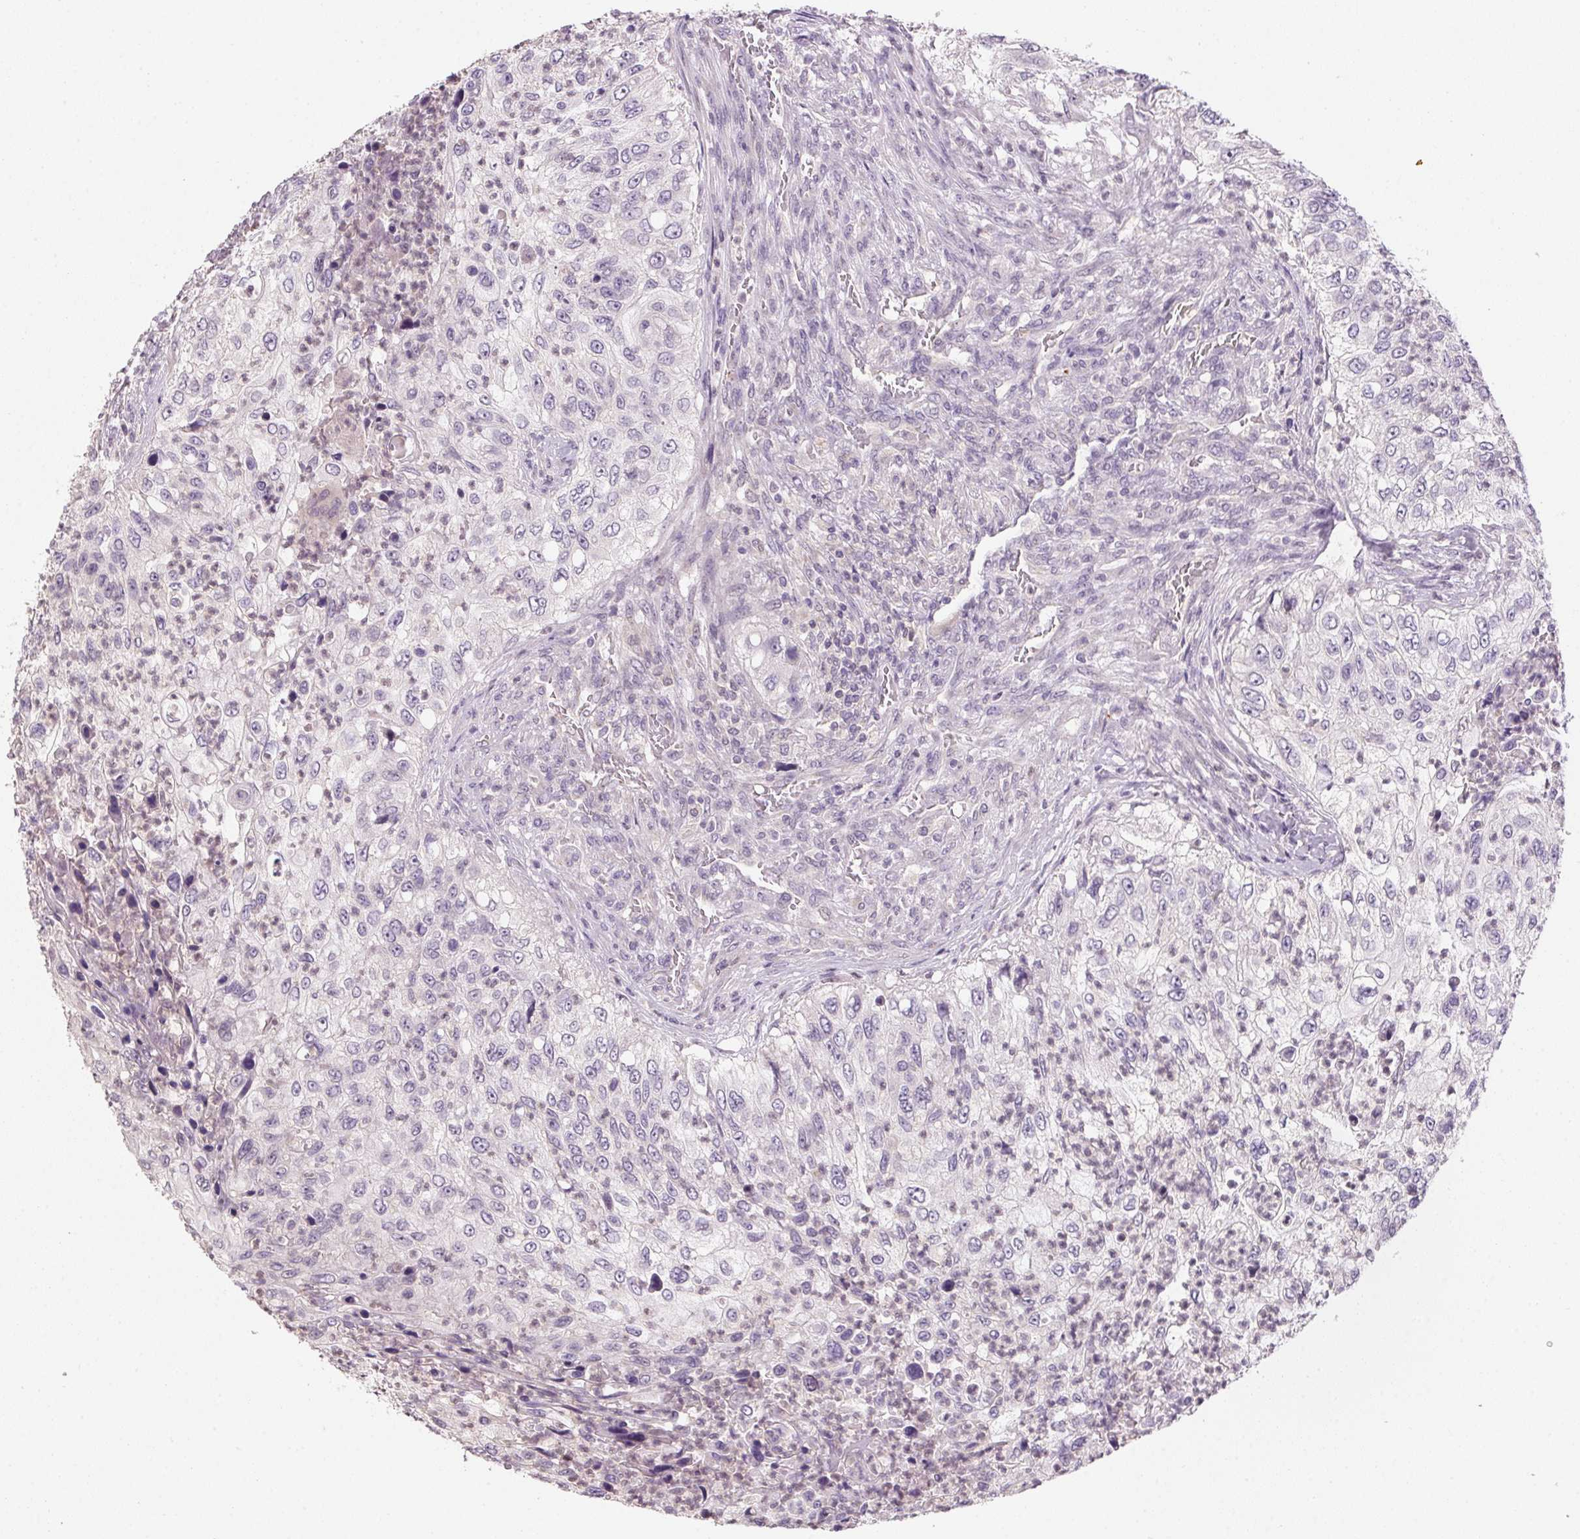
{"staining": {"intensity": "negative", "quantity": "none", "location": "none"}, "tissue": "urothelial cancer", "cell_type": "Tumor cells", "image_type": "cancer", "snomed": [{"axis": "morphology", "description": "Urothelial carcinoma, High grade"}, {"axis": "topography", "description": "Urinary bladder"}], "caption": "This is a micrograph of IHC staining of high-grade urothelial carcinoma, which shows no expression in tumor cells.", "gene": "ALDH8A1", "patient": {"sex": "female", "age": 60}}